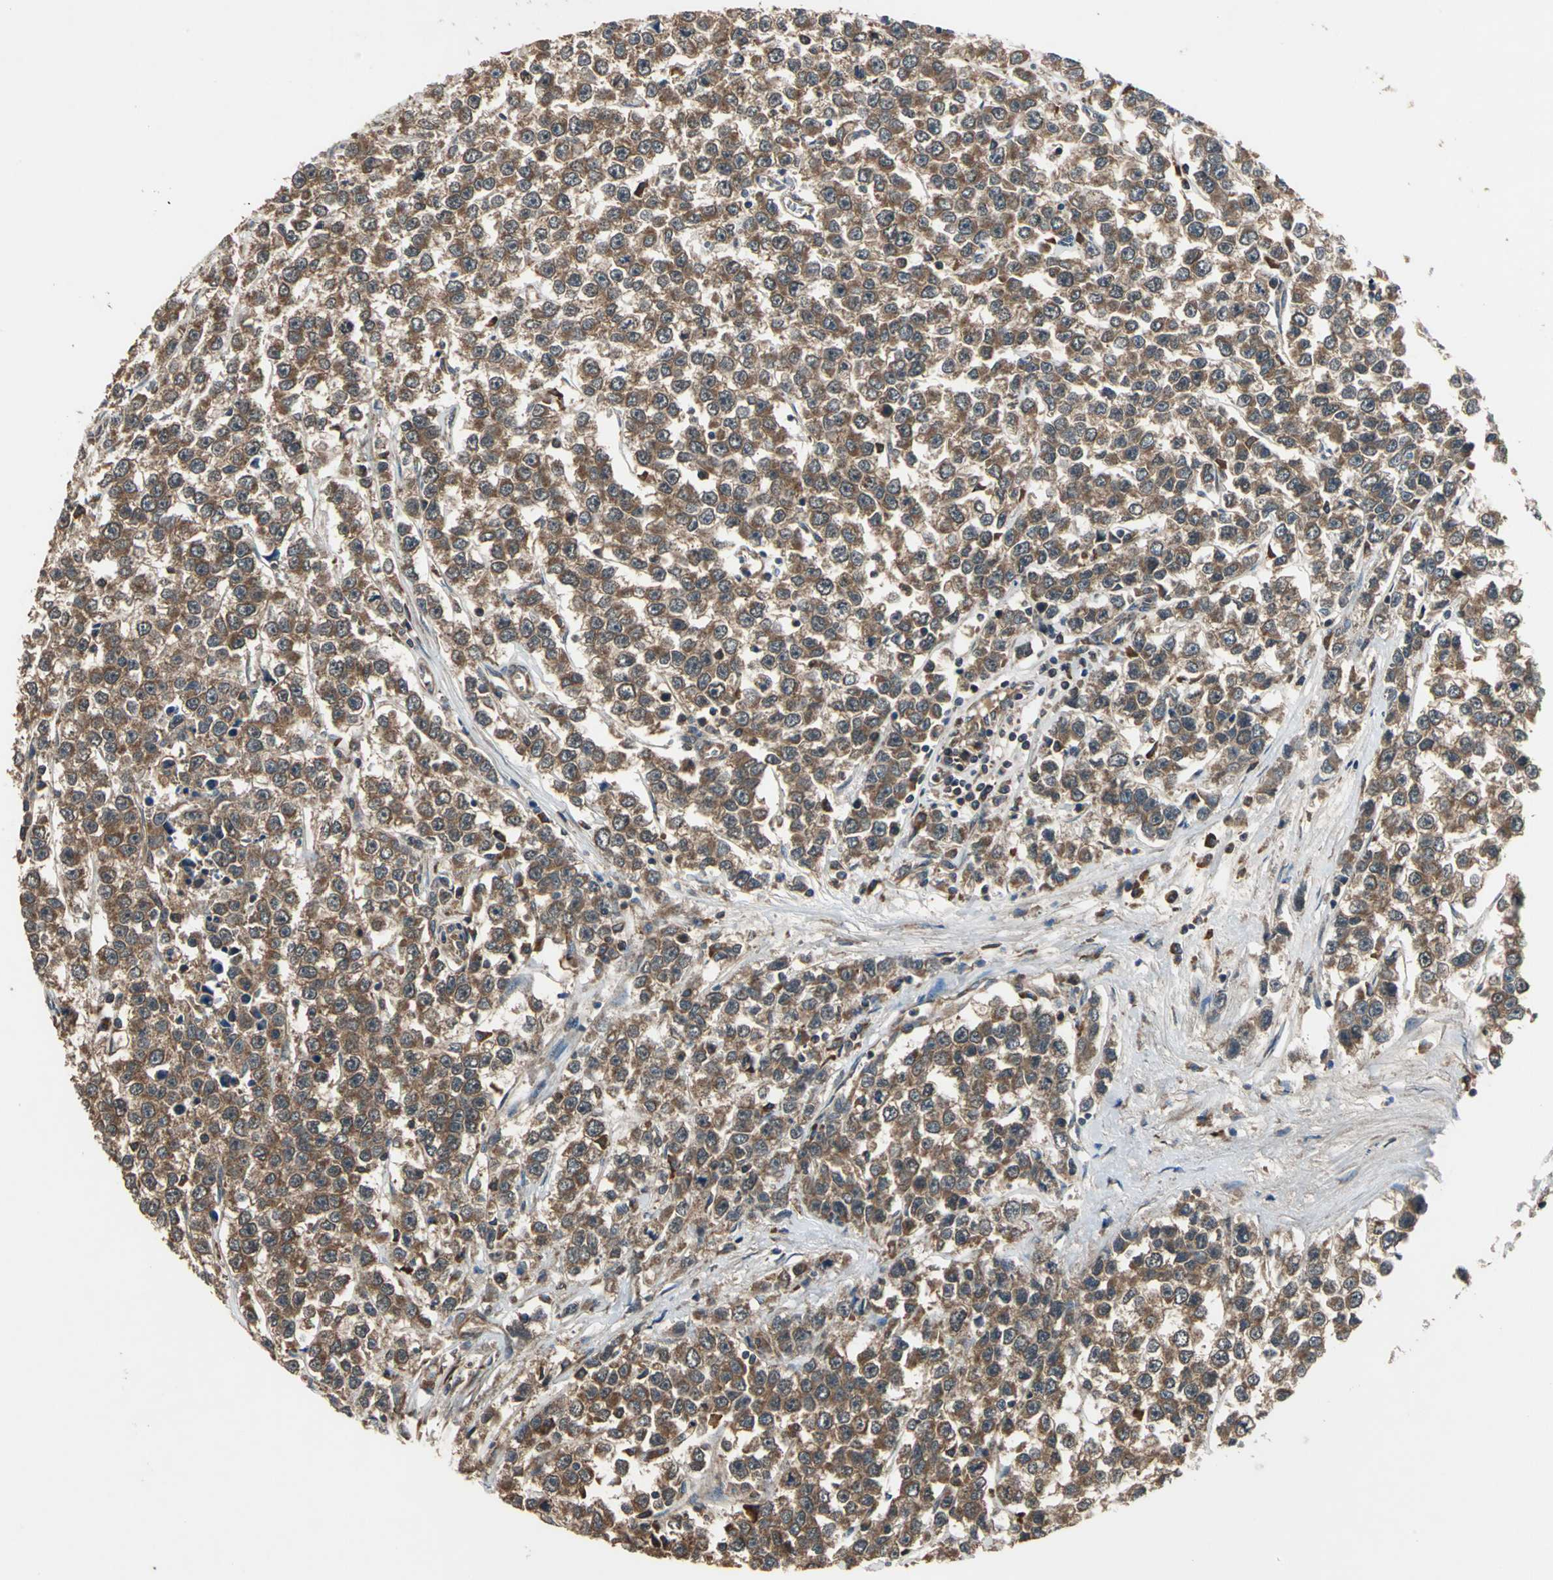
{"staining": {"intensity": "strong", "quantity": ">75%", "location": "cytoplasmic/membranous"}, "tissue": "testis cancer", "cell_type": "Tumor cells", "image_type": "cancer", "snomed": [{"axis": "morphology", "description": "Seminoma, NOS"}, {"axis": "morphology", "description": "Carcinoma, Embryonal, NOS"}, {"axis": "topography", "description": "Testis"}], "caption": "IHC of human testis cancer (embryonal carcinoma) shows high levels of strong cytoplasmic/membranous expression in approximately >75% of tumor cells.", "gene": "ZNF608", "patient": {"sex": "male", "age": 52}}